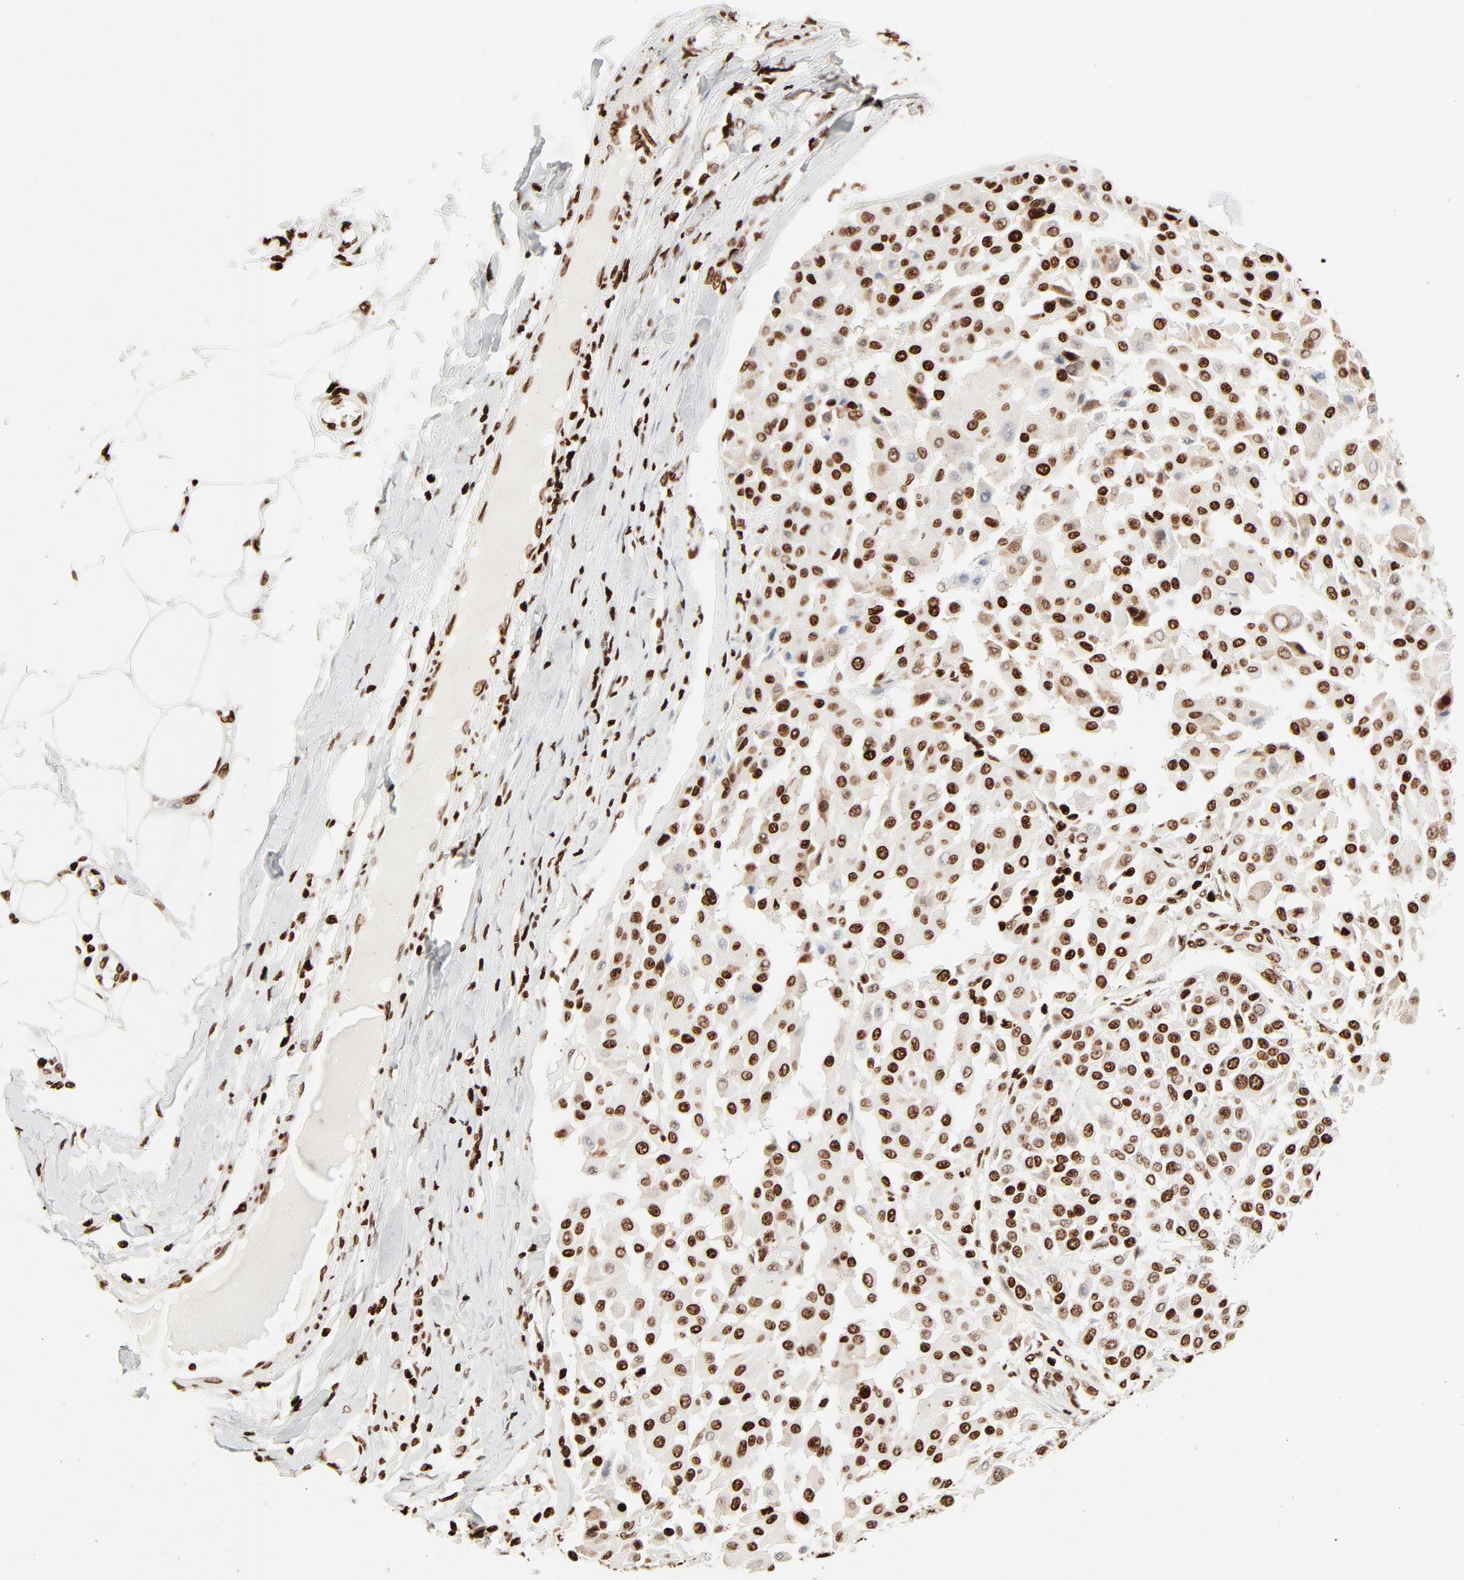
{"staining": {"intensity": "strong", "quantity": ">75%", "location": "nuclear"}, "tissue": "melanoma", "cell_type": "Tumor cells", "image_type": "cancer", "snomed": [{"axis": "morphology", "description": "Malignant melanoma, Metastatic site"}, {"axis": "topography", "description": "Soft tissue"}], "caption": "A brown stain labels strong nuclear expression of a protein in melanoma tumor cells.", "gene": "HMGB2", "patient": {"sex": "male", "age": 41}}